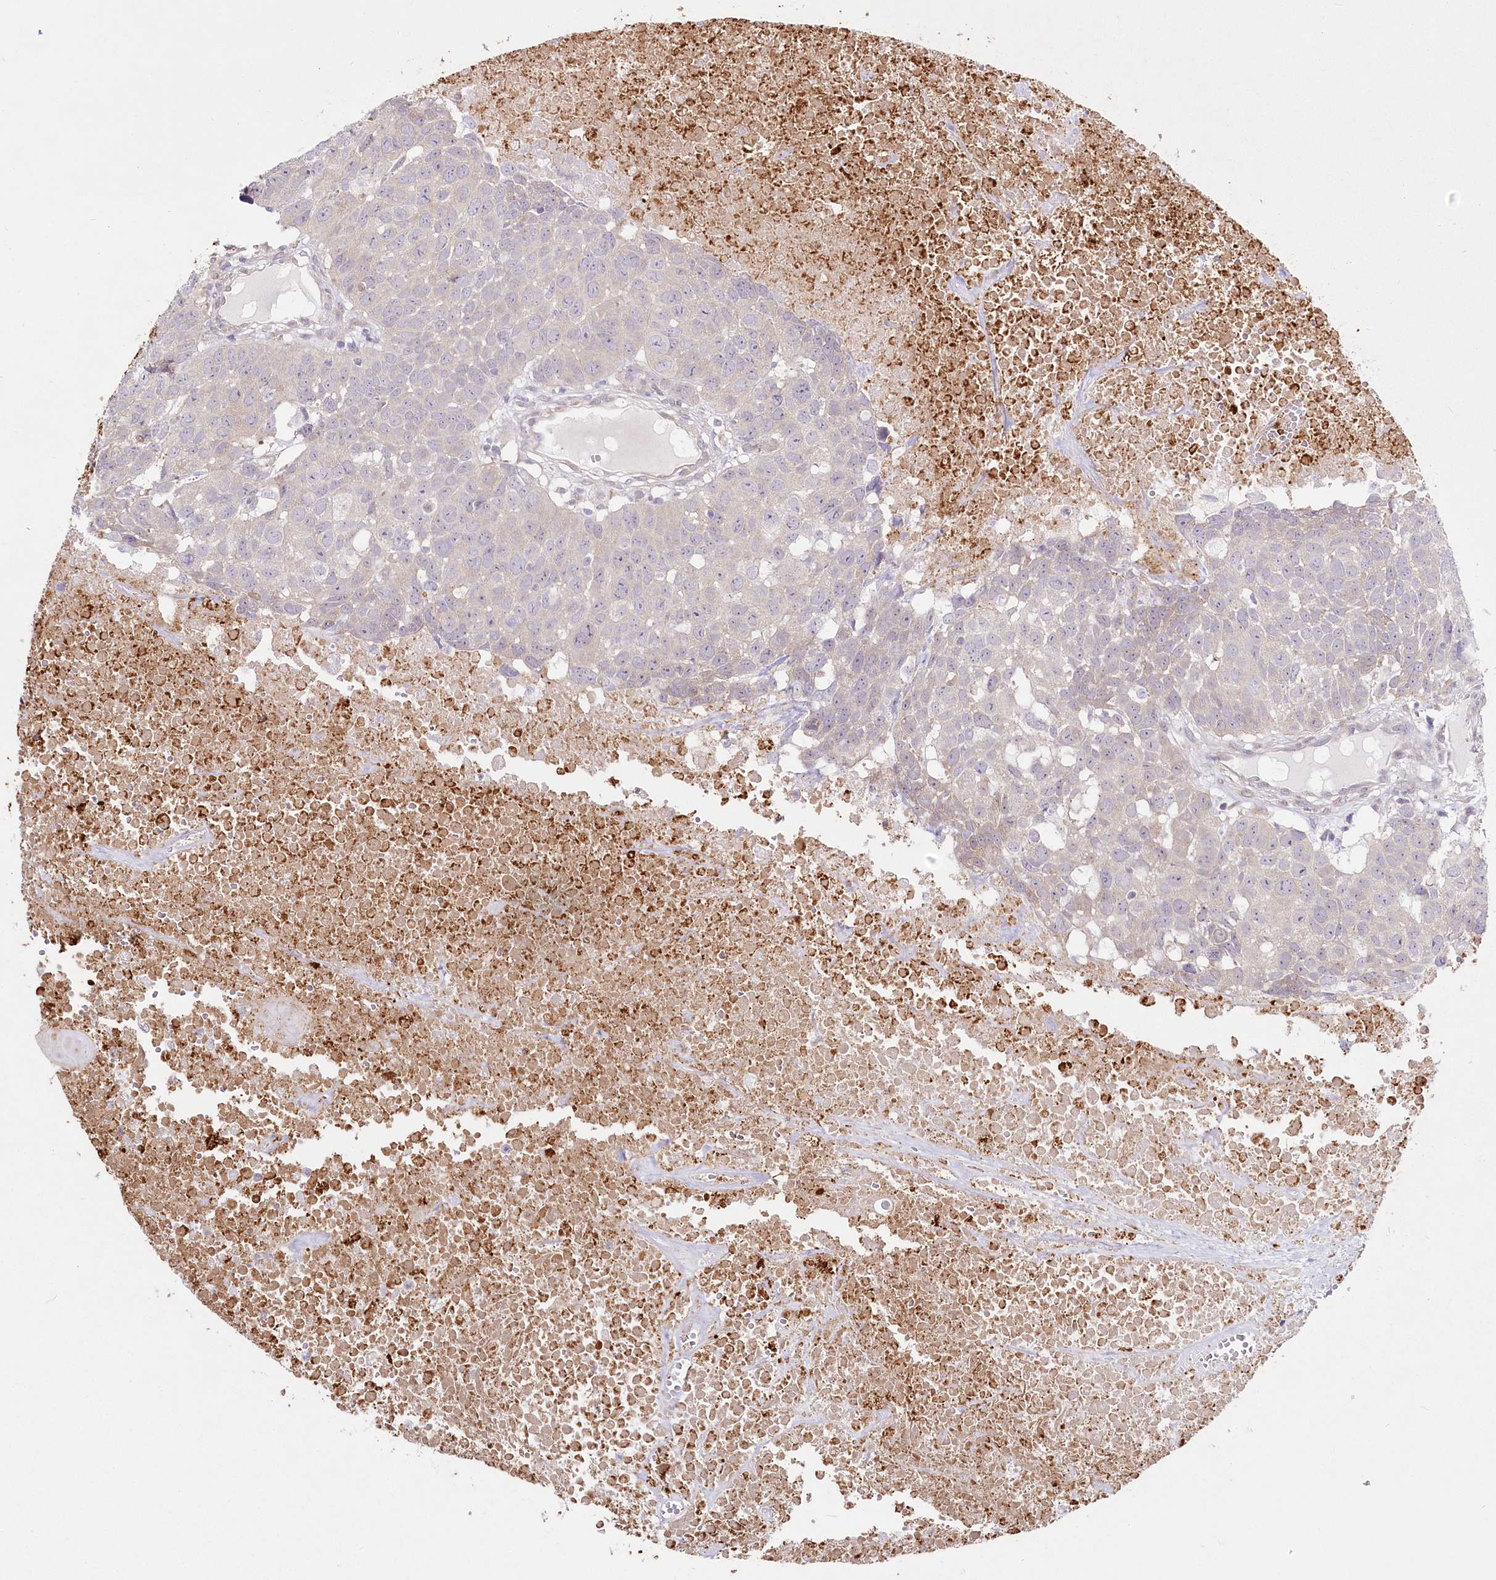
{"staining": {"intensity": "negative", "quantity": "none", "location": "none"}, "tissue": "head and neck cancer", "cell_type": "Tumor cells", "image_type": "cancer", "snomed": [{"axis": "morphology", "description": "Squamous cell carcinoma, NOS"}, {"axis": "topography", "description": "Head-Neck"}], "caption": "This is an immunohistochemistry micrograph of human head and neck cancer (squamous cell carcinoma). There is no expression in tumor cells.", "gene": "SPINK13", "patient": {"sex": "male", "age": 66}}